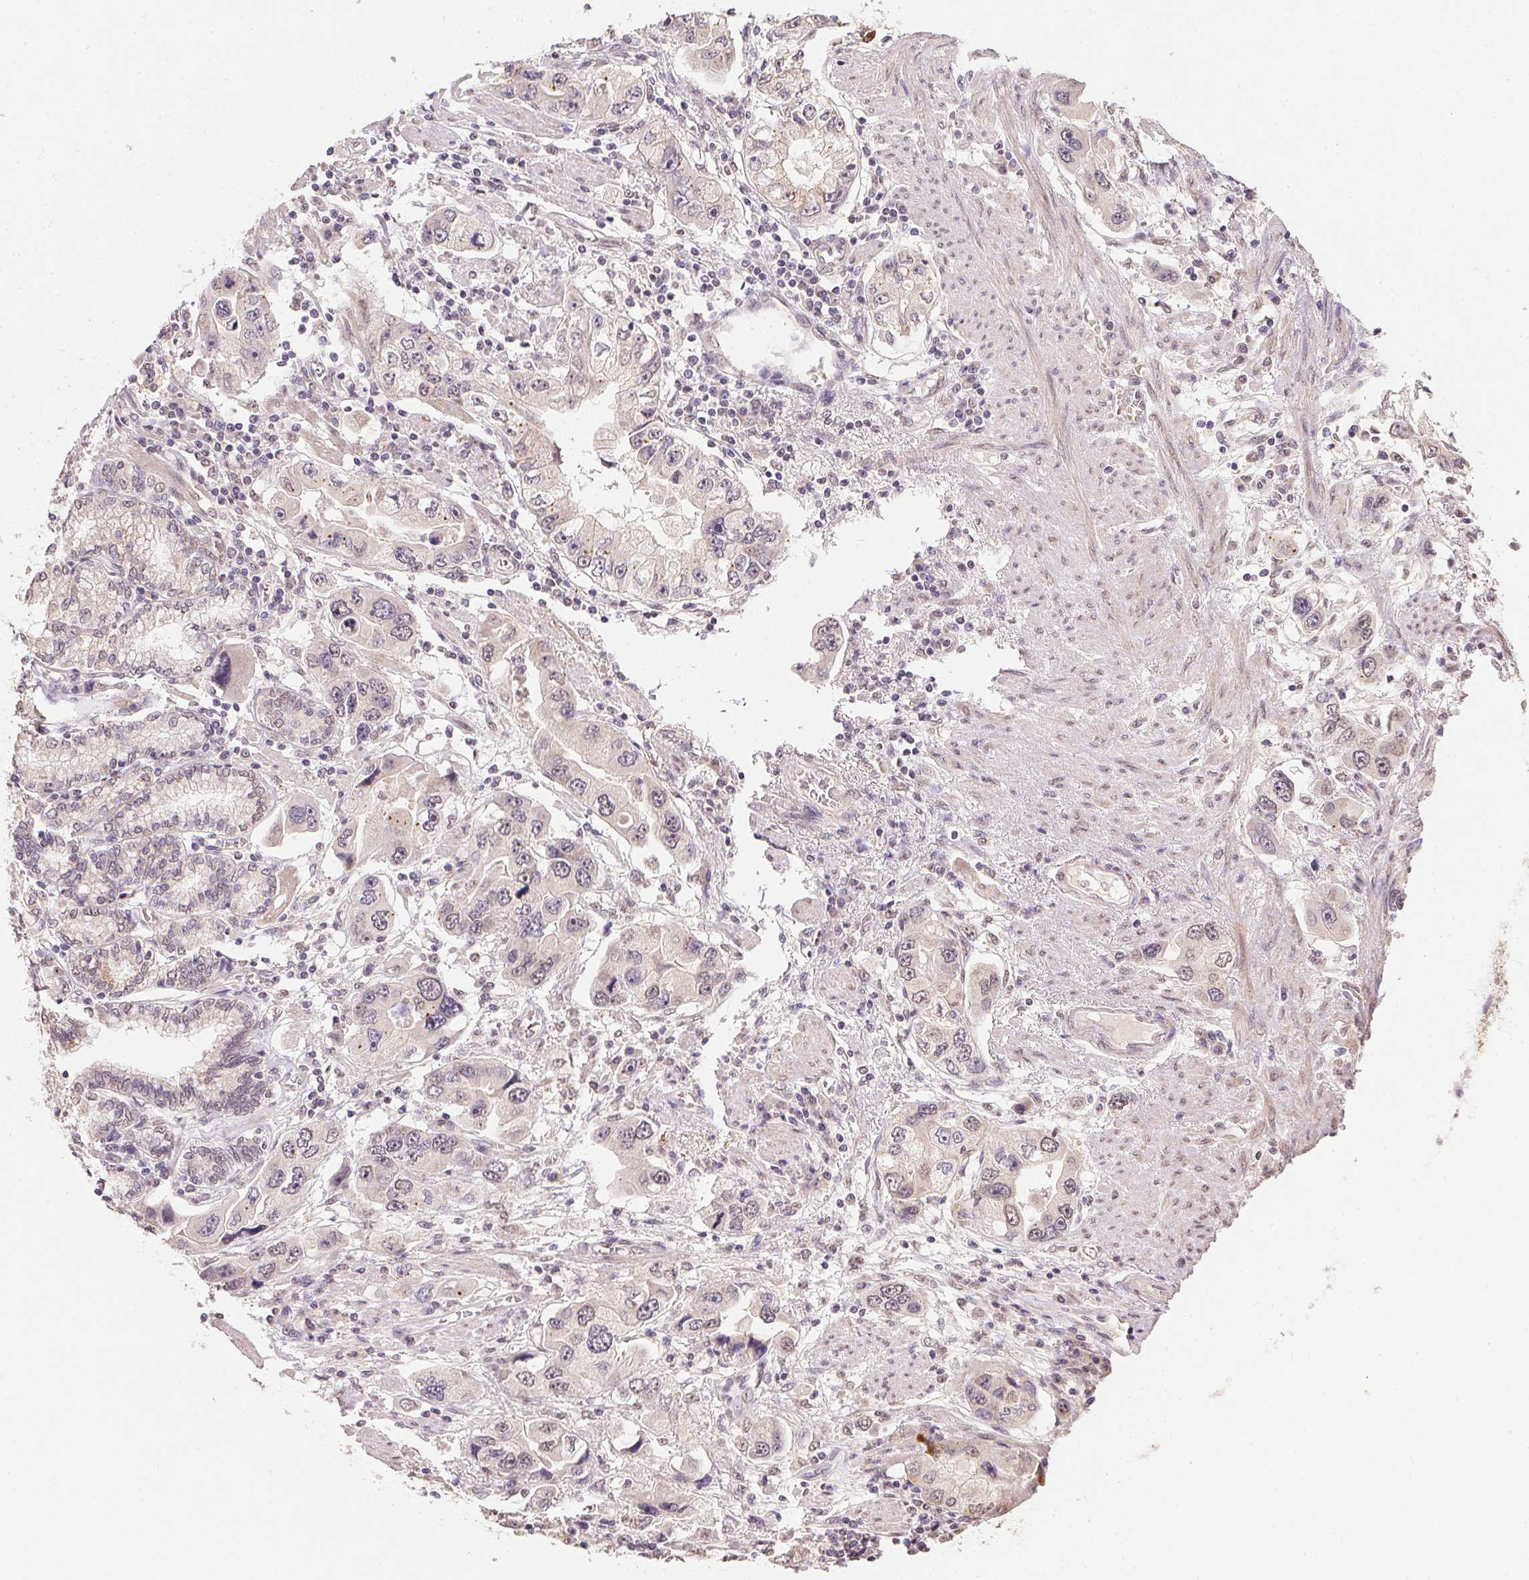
{"staining": {"intensity": "negative", "quantity": "none", "location": "none"}, "tissue": "stomach cancer", "cell_type": "Tumor cells", "image_type": "cancer", "snomed": [{"axis": "morphology", "description": "Adenocarcinoma, NOS"}, {"axis": "topography", "description": "Stomach, lower"}], "caption": "DAB immunohistochemical staining of human stomach cancer exhibits no significant positivity in tumor cells.", "gene": "PPP4R4", "patient": {"sex": "female", "age": 93}}